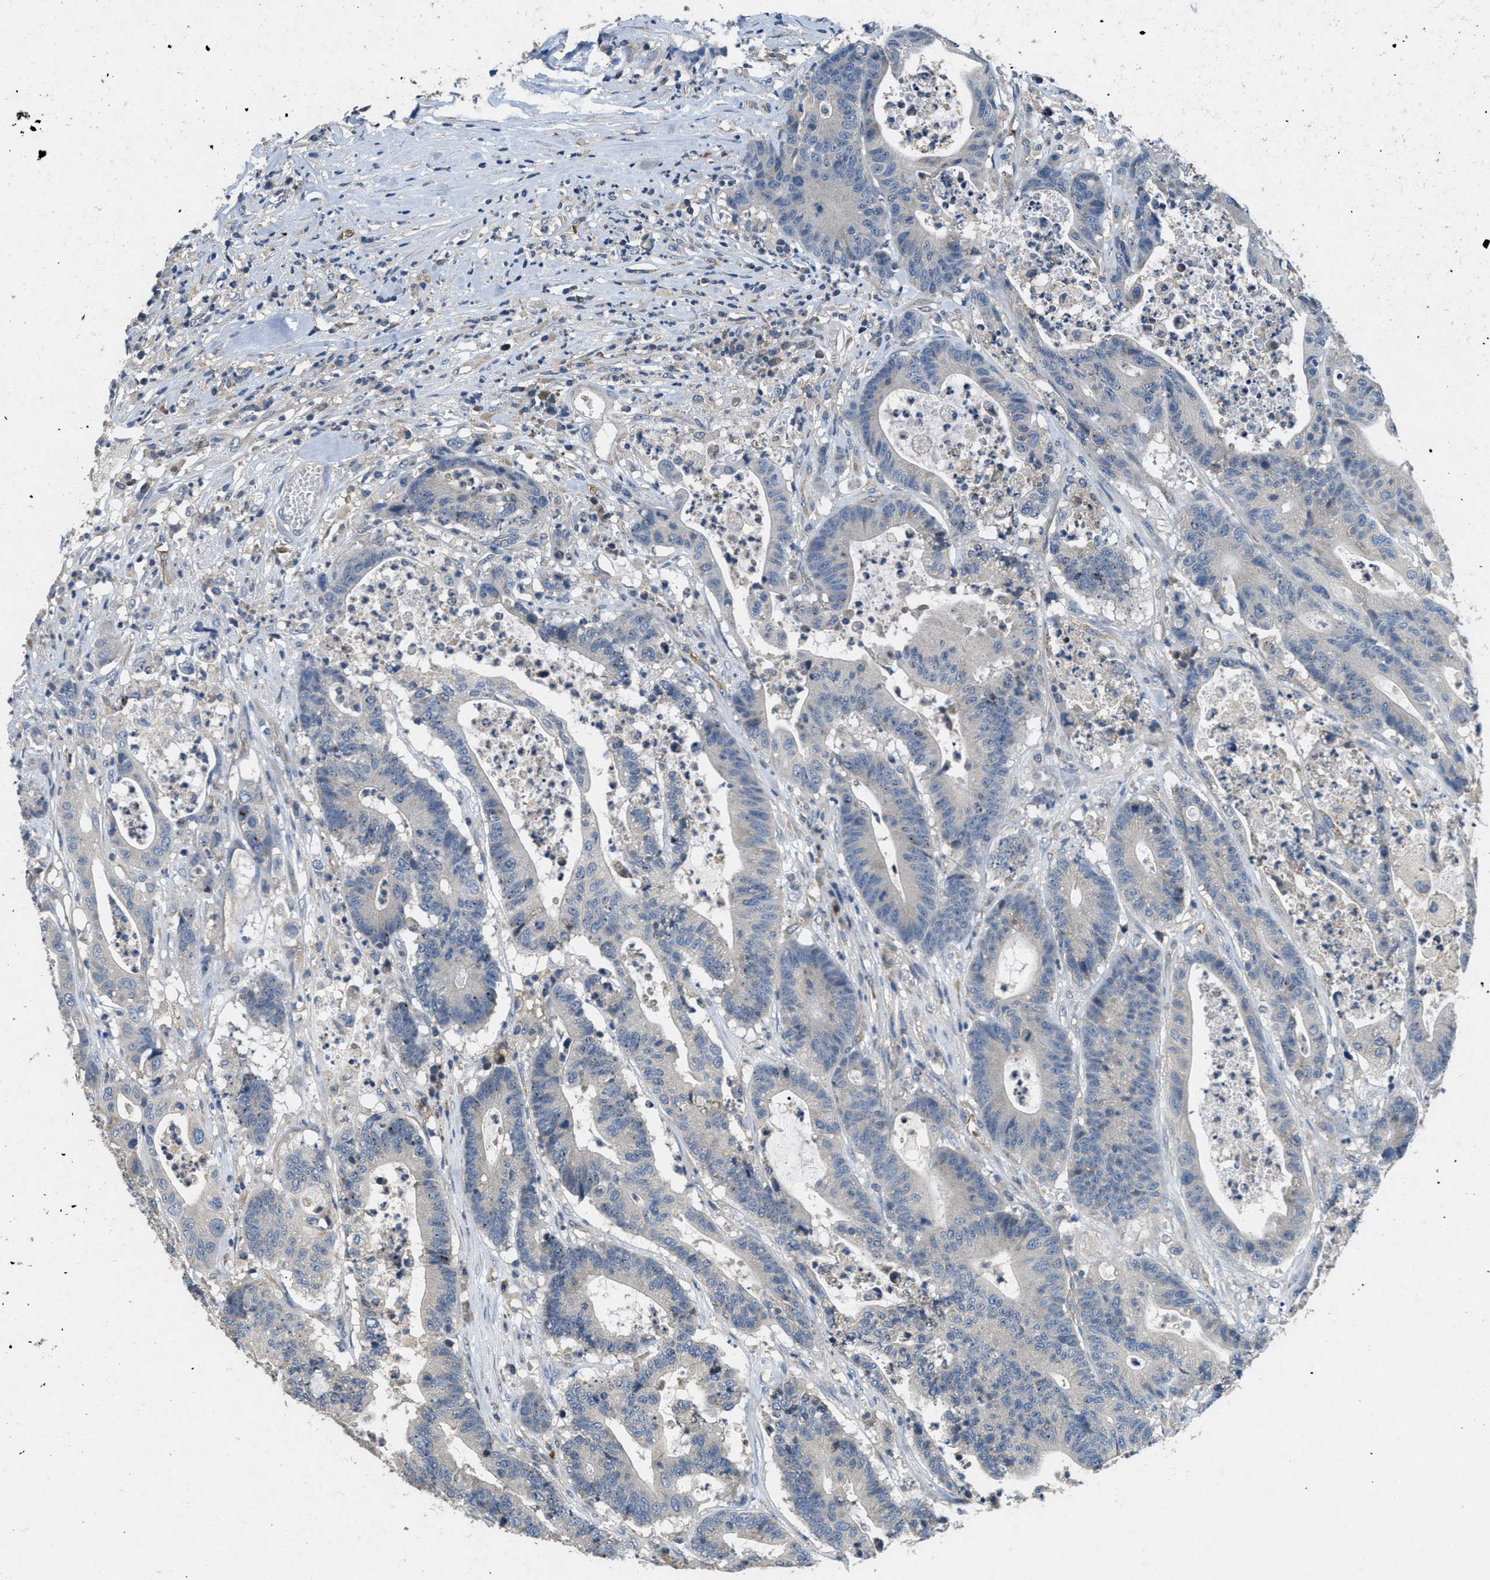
{"staining": {"intensity": "weak", "quantity": "<25%", "location": "cytoplasmic/membranous"}, "tissue": "colorectal cancer", "cell_type": "Tumor cells", "image_type": "cancer", "snomed": [{"axis": "morphology", "description": "Adenocarcinoma, NOS"}, {"axis": "topography", "description": "Colon"}], "caption": "Colorectal adenocarcinoma was stained to show a protein in brown. There is no significant staining in tumor cells. The staining was performed using DAB (3,3'-diaminobenzidine) to visualize the protein expression in brown, while the nuclei were stained in blue with hematoxylin (Magnification: 20x).", "gene": "DGKE", "patient": {"sex": "female", "age": 84}}